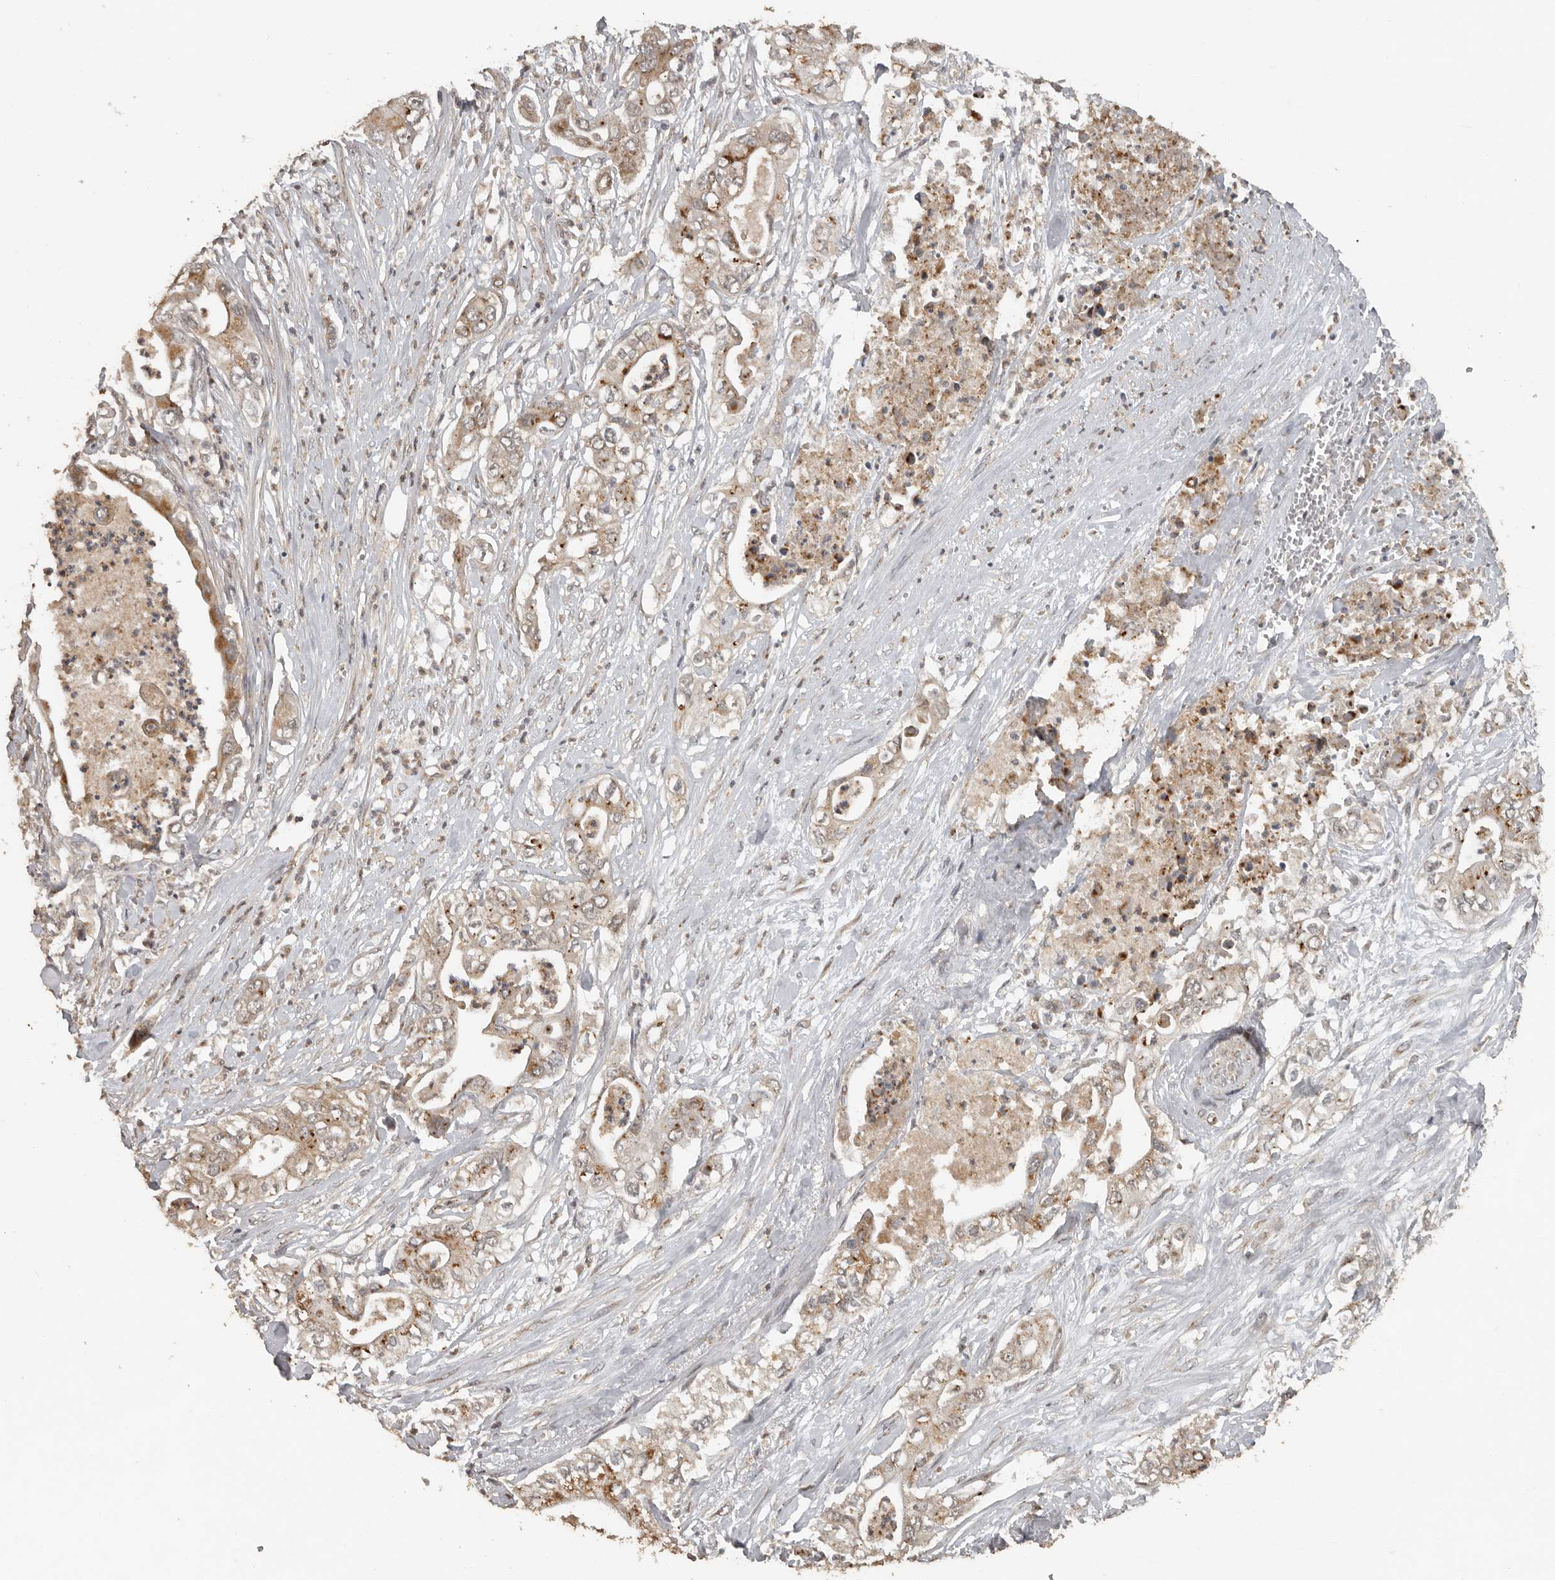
{"staining": {"intensity": "moderate", "quantity": ">75%", "location": "cytoplasmic/membranous"}, "tissue": "pancreatic cancer", "cell_type": "Tumor cells", "image_type": "cancer", "snomed": [{"axis": "morphology", "description": "Adenocarcinoma, NOS"}, {"axis": "topography", "description": "Pancreas"}], "caption": "DAB immunohistochemical staining of human pancreatic adenocarcinoma reveals moderate cytoplasmic/membranous protein expression in about >75% of tumor cells.", "gene": "CEP350", "patient": {"sex": "female", "age": 78}}